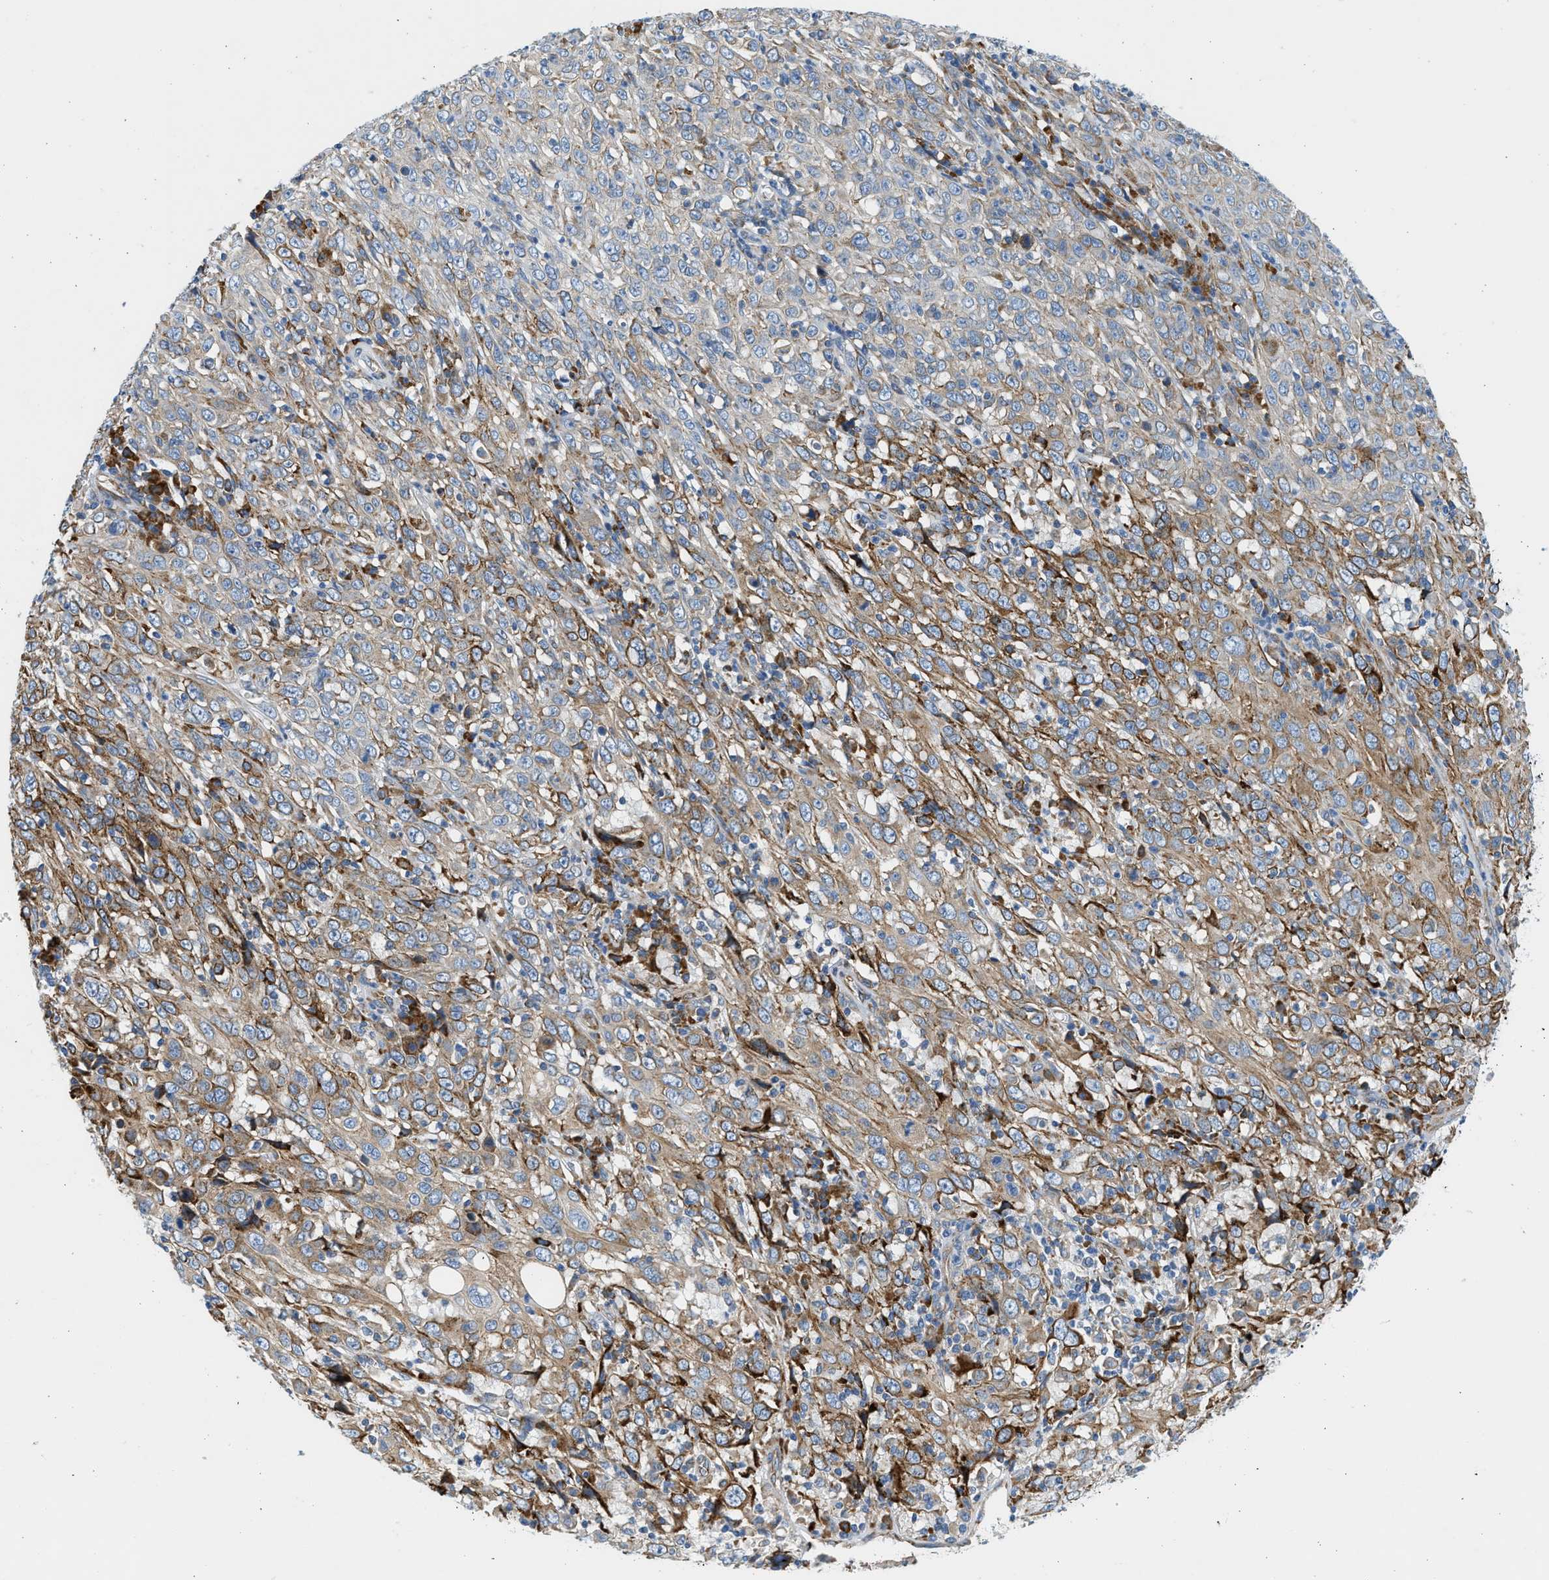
{"staining": {"intensity": "moderate", "quantity": "25%-75%", "location": "cytoplasmic/membranous"}, "tissue": "cervical cancer", "cell_type": "Tumor cells", "image_type": "cancer", "snomed": [{"axis": "morphology", "description": "Squamous cell carcinoma, NOS"}, {"axis": "topography", "description": "Cervix"}], "caption": "DAB (3,3'-diaminobenzidine) immunohistochemical staining of human cervical cancer (squamous cell carcinoma) reveals moderate cytoplasmic/membranous protein positivity in about 25%-75% of tumor cells.", "gene": "CNTN6", "patient": {"sex": "female", "age": 46}}